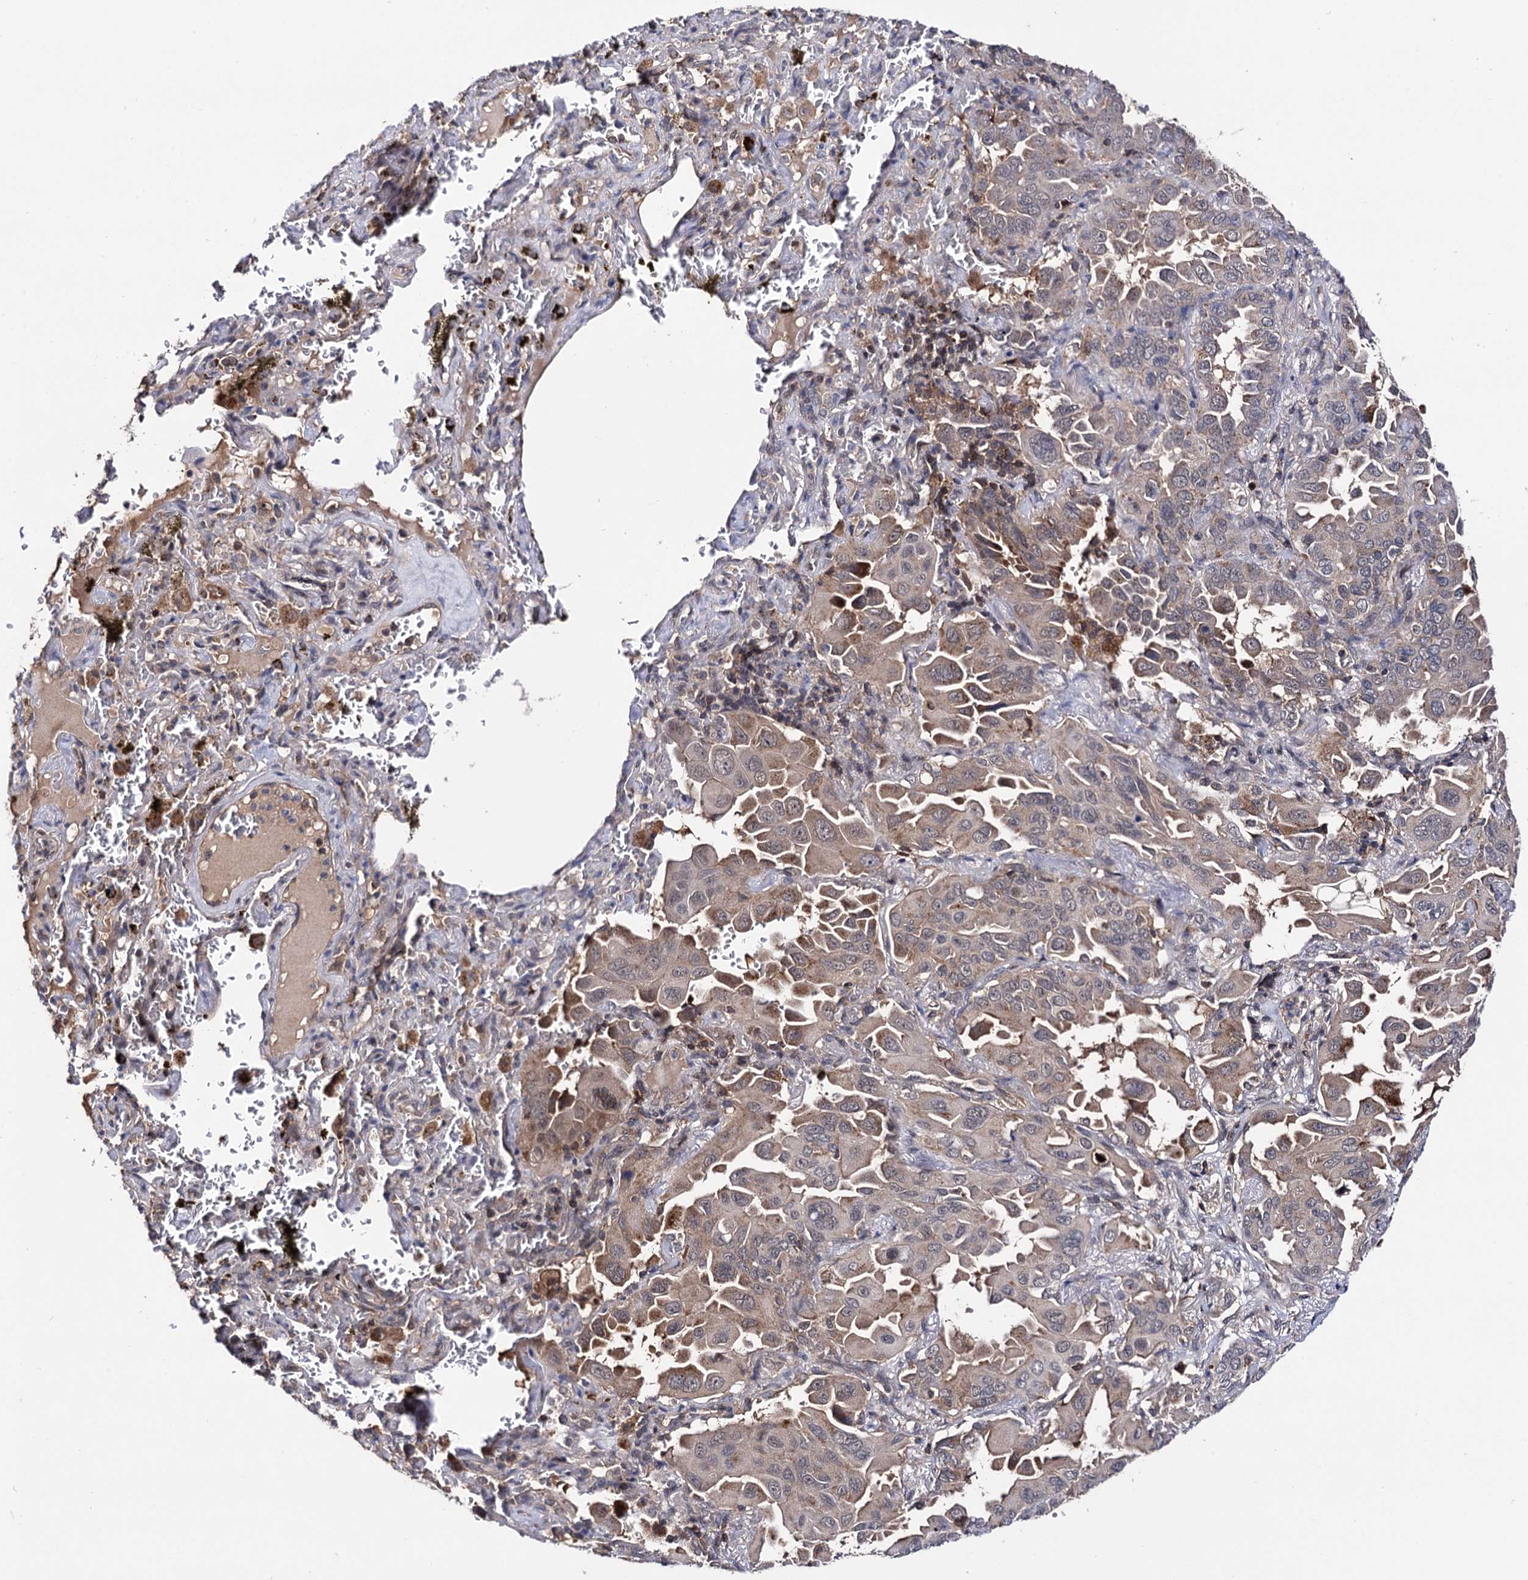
{"staining": {"intensity": "moderate", "quantity": "<25%", "location": "cytoplasmic/membranous,nuclear"}, "tissue": "lung cancer", "cell_type": "Tumor cells", "image_type": "cancer", "snomed": [{"axis": "morphology", "description": "Adenocarcinoma, NOS"}, {"axis": "topography", "description": "Lung"}], "caption": "The micrograph exhibits immunohistochemical staining of adenocarcinoma (lung). There is moderate cytoplasmic/membranous and nuclear positivity is appreciated in approximately <25% of tumor cells.", "gene": "MICAL2", "patient": {"sex": "male", "age": 64}}